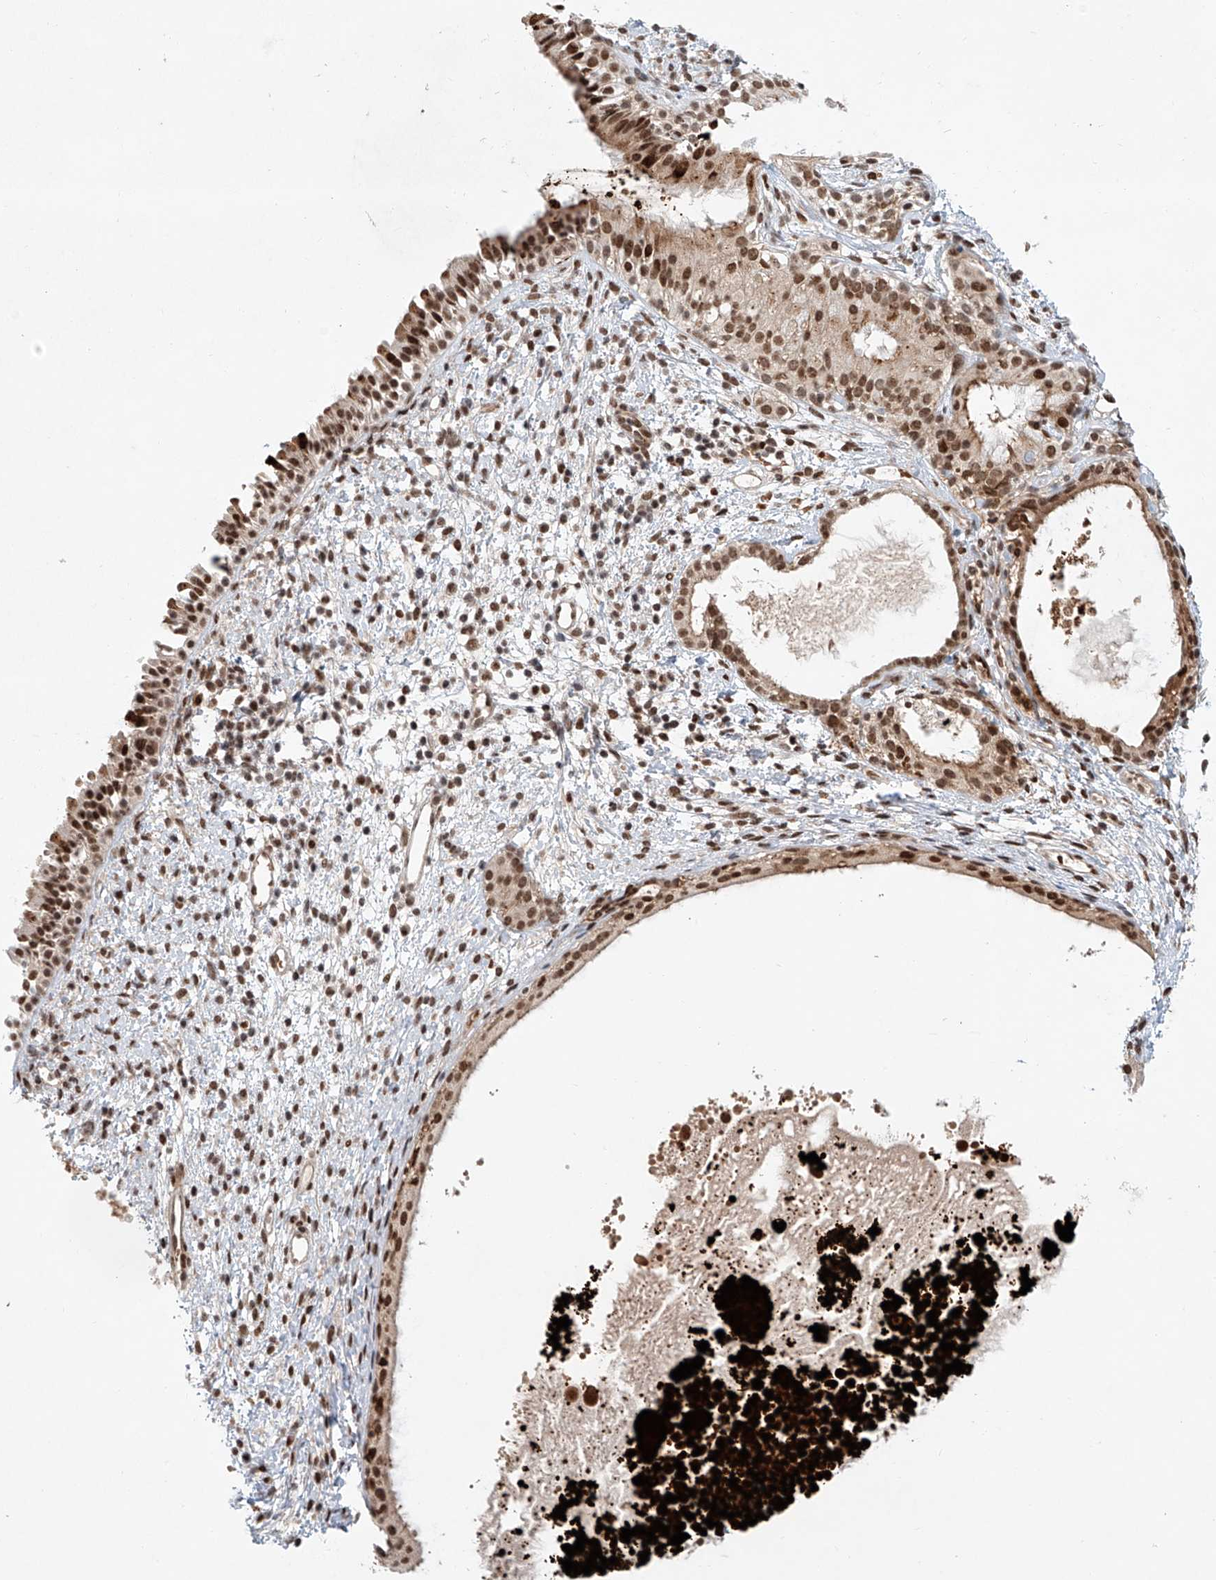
{"staining": {"intensity": "strong", "quantity": ">75%", "location": "cytoplasmic/membranous,nuclear"}, "tissue": "nasopharynx", "cell_type": "Respiratory epithelial cells", "image_type": "normal", "snomed": [{"axis": "morphology", "description": "Normal tissue, NOS"}, {"axis": "topography", "description": "Nasopharynx"}], "caption": "Nasopharynx was stained to show a protein in brown. There is high levels of strong cytoplasmic/membranous,nuclear expression in approximately >75% of respiratory epithelial cells. Nuclei are stained in blue.", "gene": "ZNF470", "patient": {"sex": "male", "age": 22}}